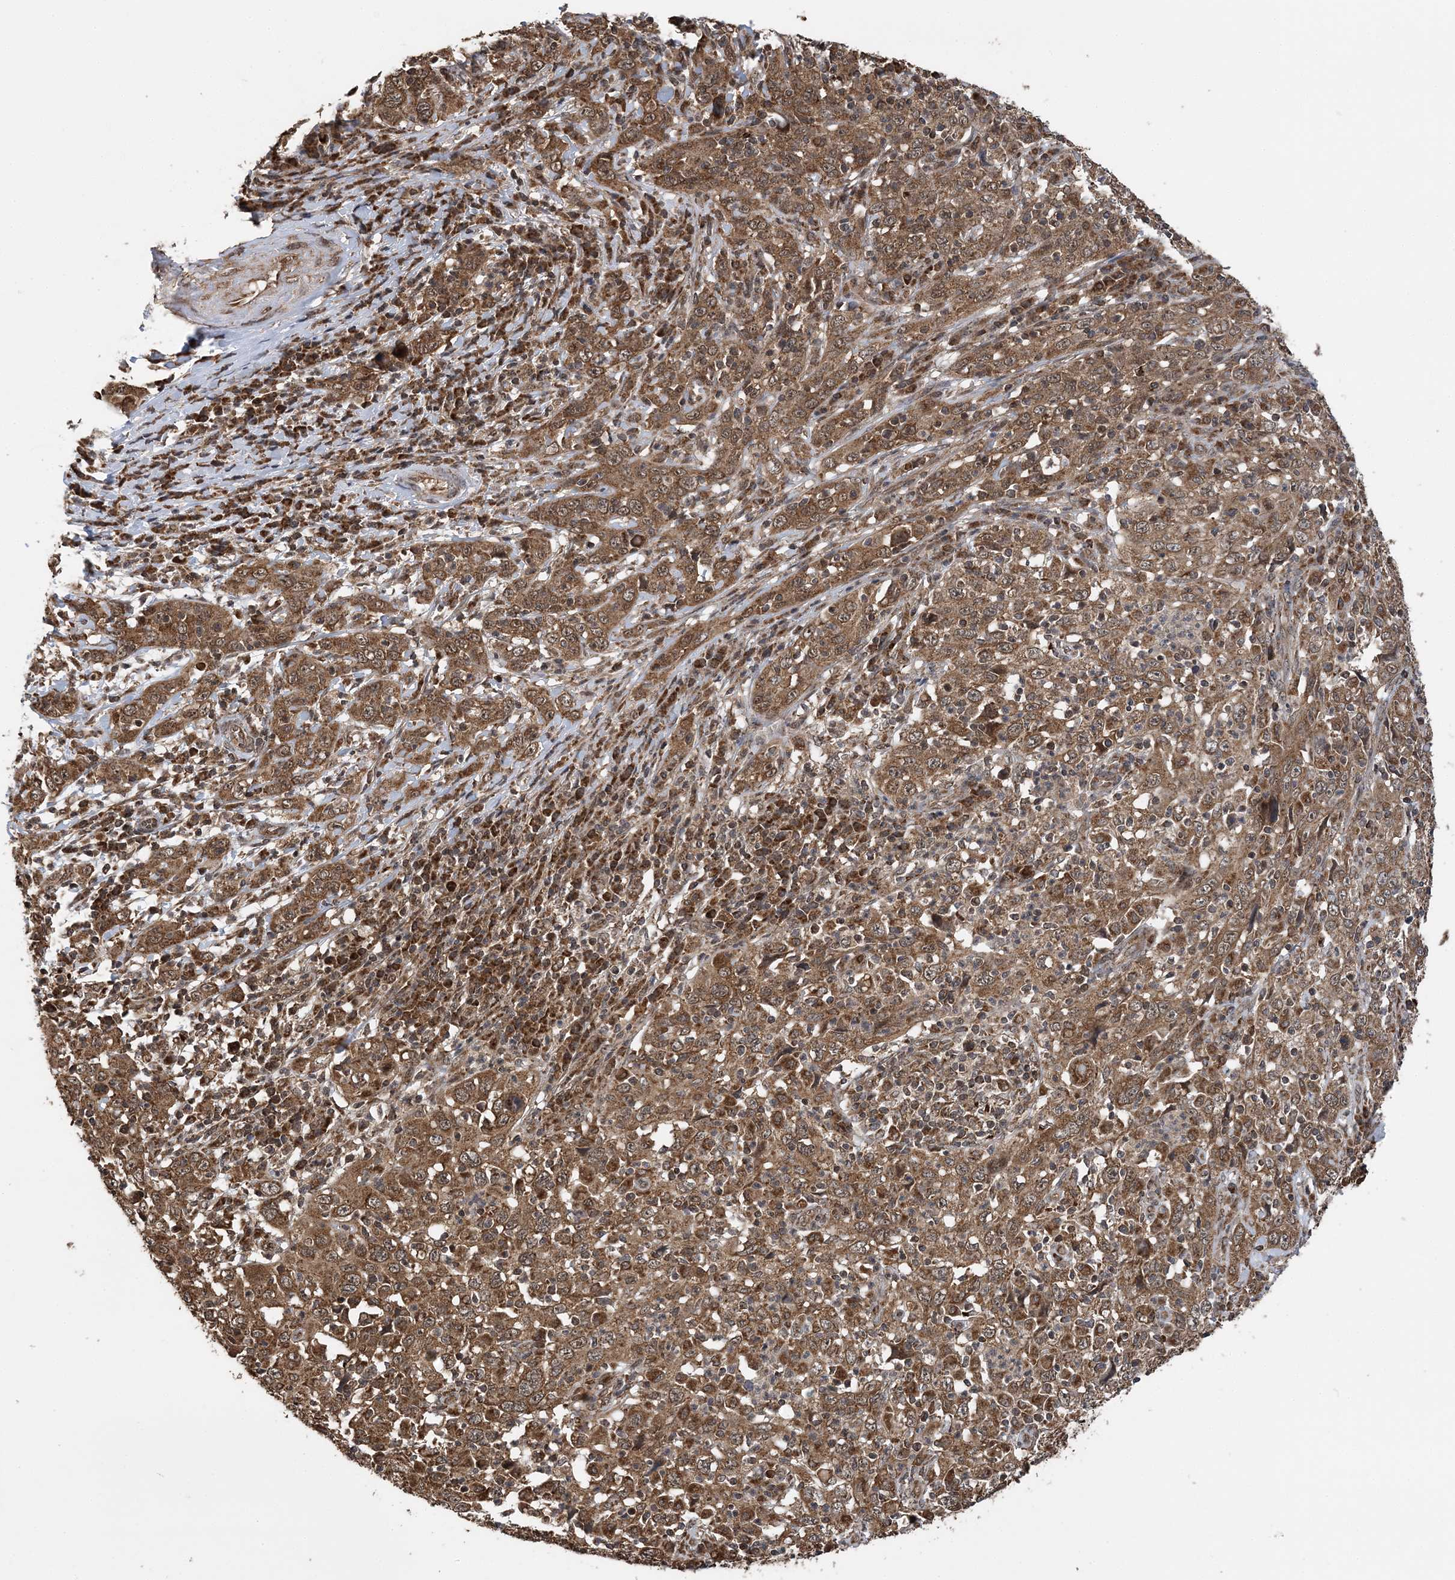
{"staining": {"intensity": "moderate", "quantity": ">75%", "location": "cytoplasmic/membranous"}, "tissue": "cervical cancer", "cell_type": "Tumor cells", "image_type": "cancer", "snomed": [{"axis": "morphology", "description": "Squamous cell carcinoma, NOS"}, {"axis": "topography", "description": "Cervix"}], "caption": "About >75% of tumor cells in cervical cancer reveal moderate cytoplasmic/membranous protein staining as visualized by brown immunohistochemical staining.", "gene": "PCBP1", "patient": {"sex": "female", "age": 46}}